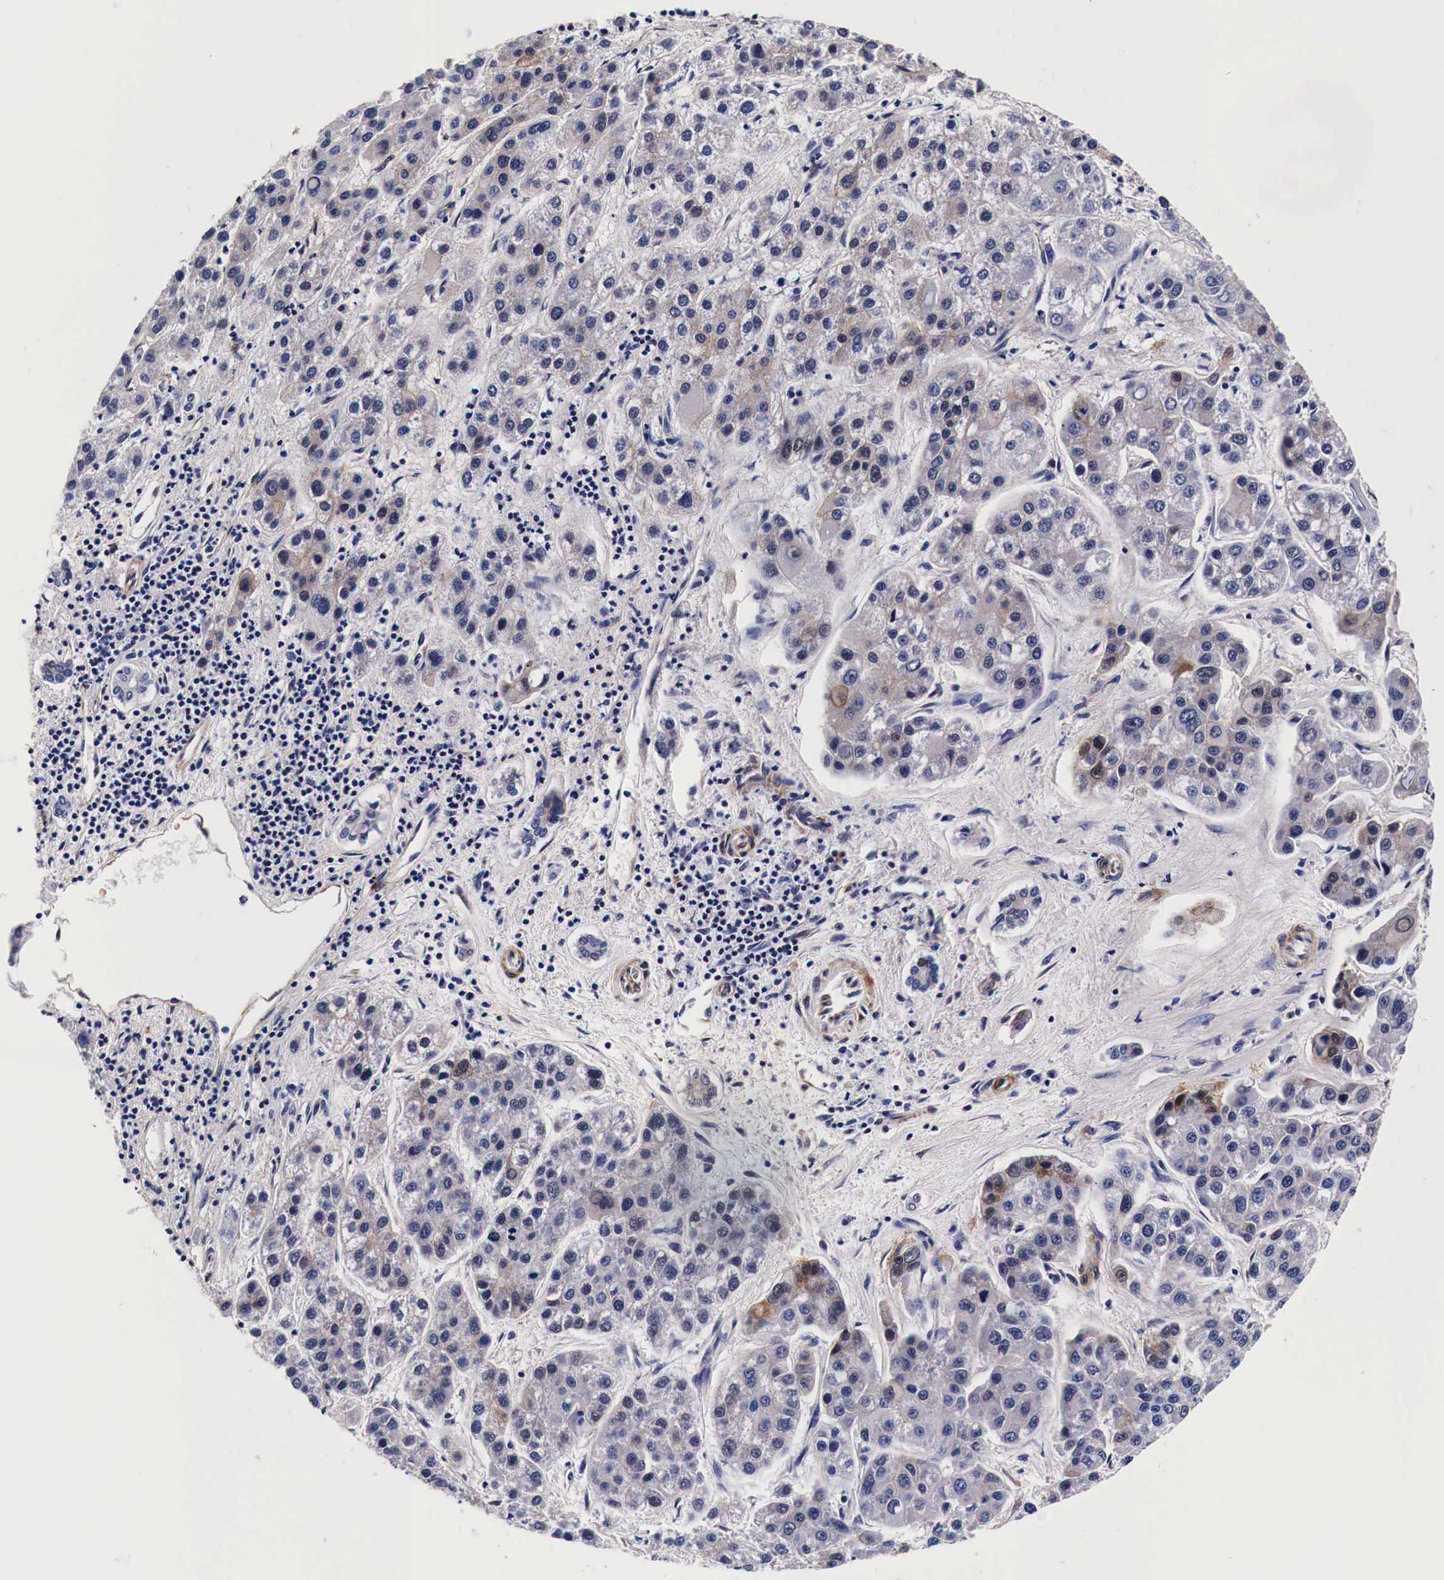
{"staining": {"intensity": "weak", "quantity": "<25%", "location": "cytoplasmic/membranous"}, "tissue": "liver cancer", "cell_type": "Tumor cells", "image_type": "cancer", "snomed": [{"axis": "morphology", "description": "Carcinoma, Hepatocellular, NOS"}, {"axis": "topography", "description": "Liver"}], "caption": "Liver cancer (hepatocellular carcinoma) was stained to show a protein in brown. There is no significant staining in tumor cells. Nuclei are stained in blue.", "gene": "HSPB1", "patient": {"sex": "female", "age": 85}}